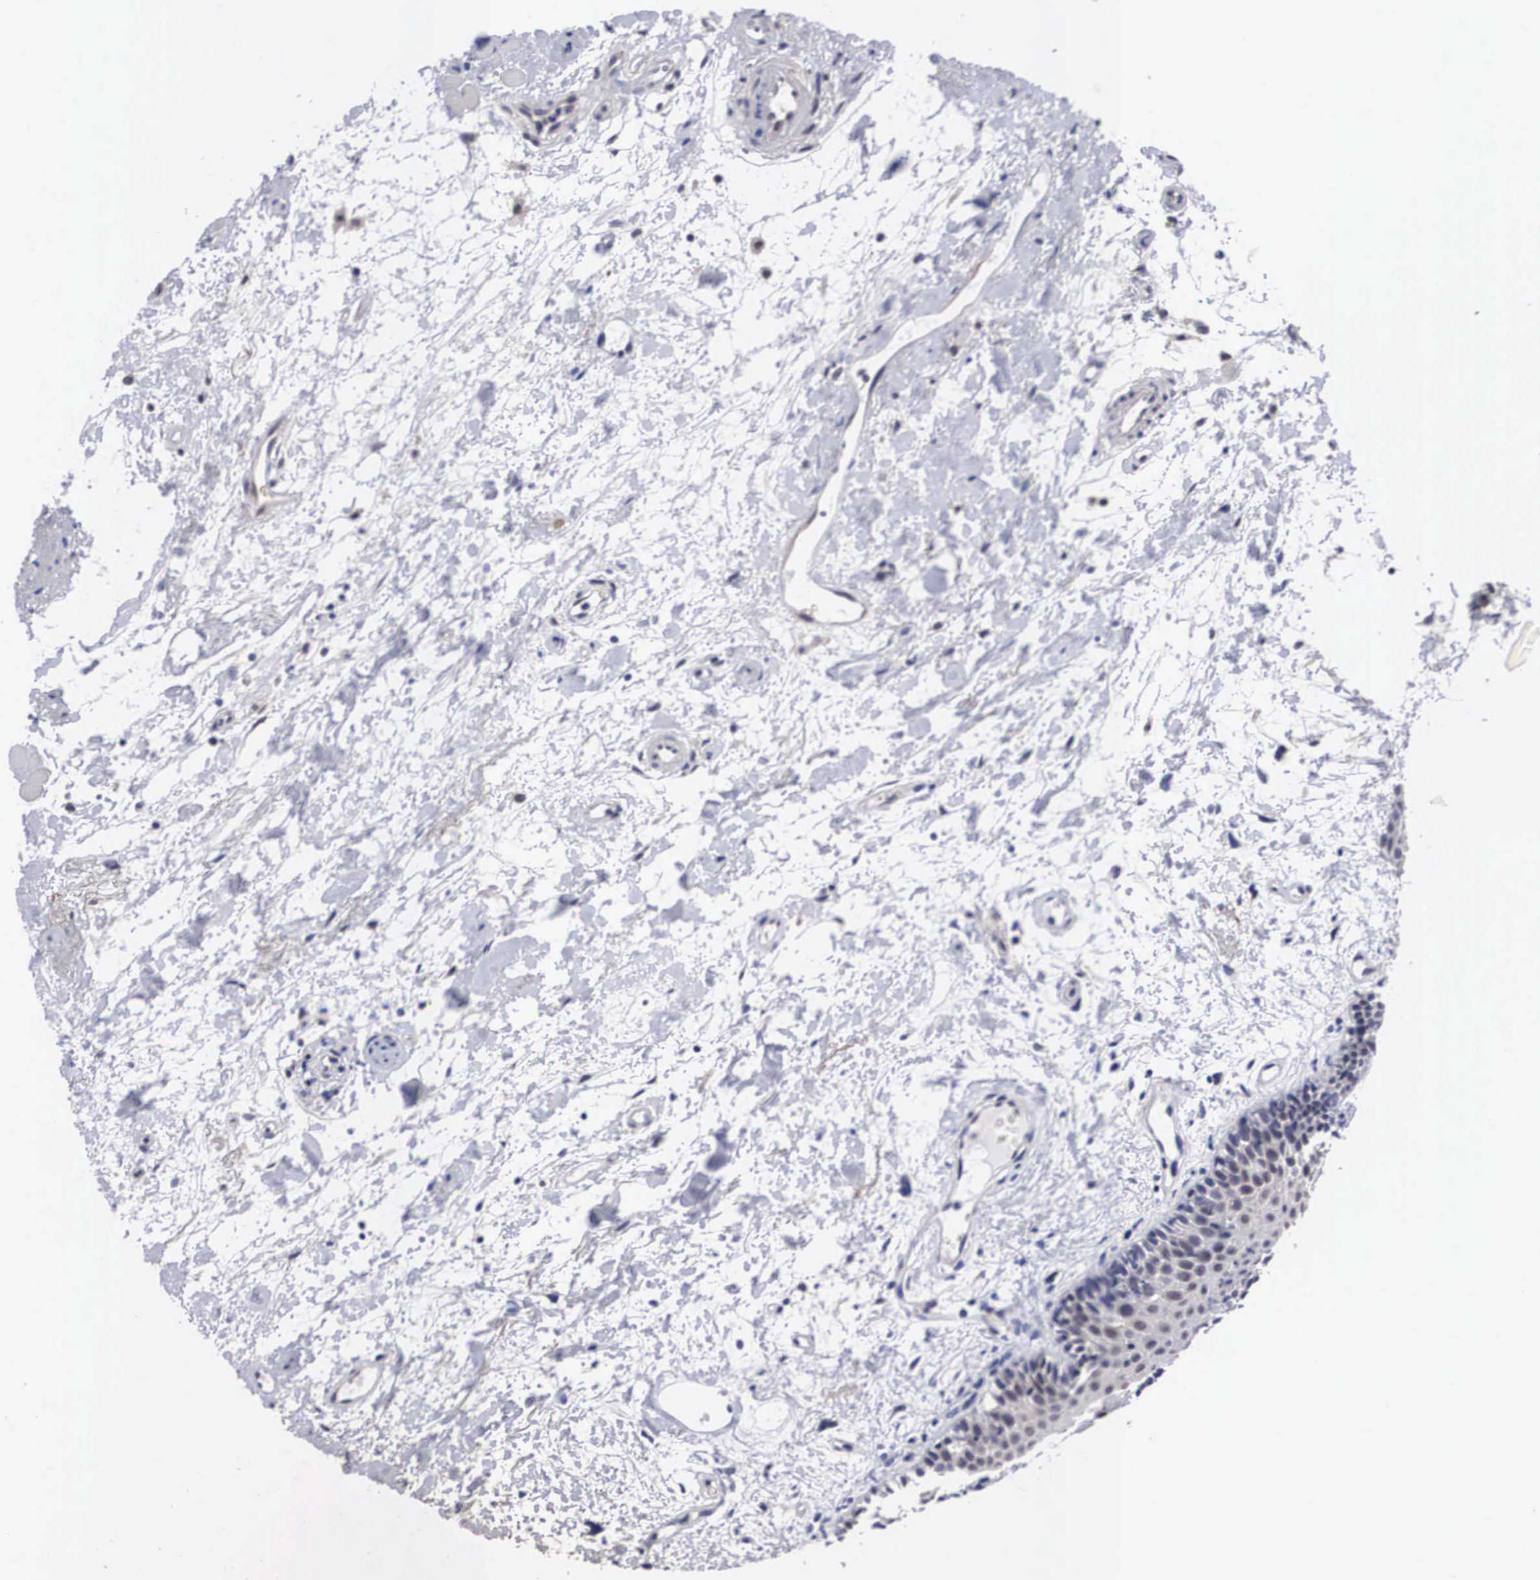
{"staining": {"intensity": "negative", "quantity": "none", "location": "none"}, "tissue": "oral mucosa", "cell_type": "Squamous epithelial cells", "image_type": "normal", "snomed": [{"axis": "morphology", "description": "Normal tissue, NOS"}, {"axis": "topography", "description": "Oral tissue"}], "caption": "This photomicrograph is of unremarkable oral mucosa stained with immunohistochemistry to label a protein in brown with the nuclei are counter-stained blue. There is no positivity in squamous epithelial cells. Brightfield microscopy of immunohistochemistry stained with DAB (brown) and hematoxylin (blue), captured at high magnification.", "gene": "OTX2", "patient": {"sex": "female", "age": 79}}